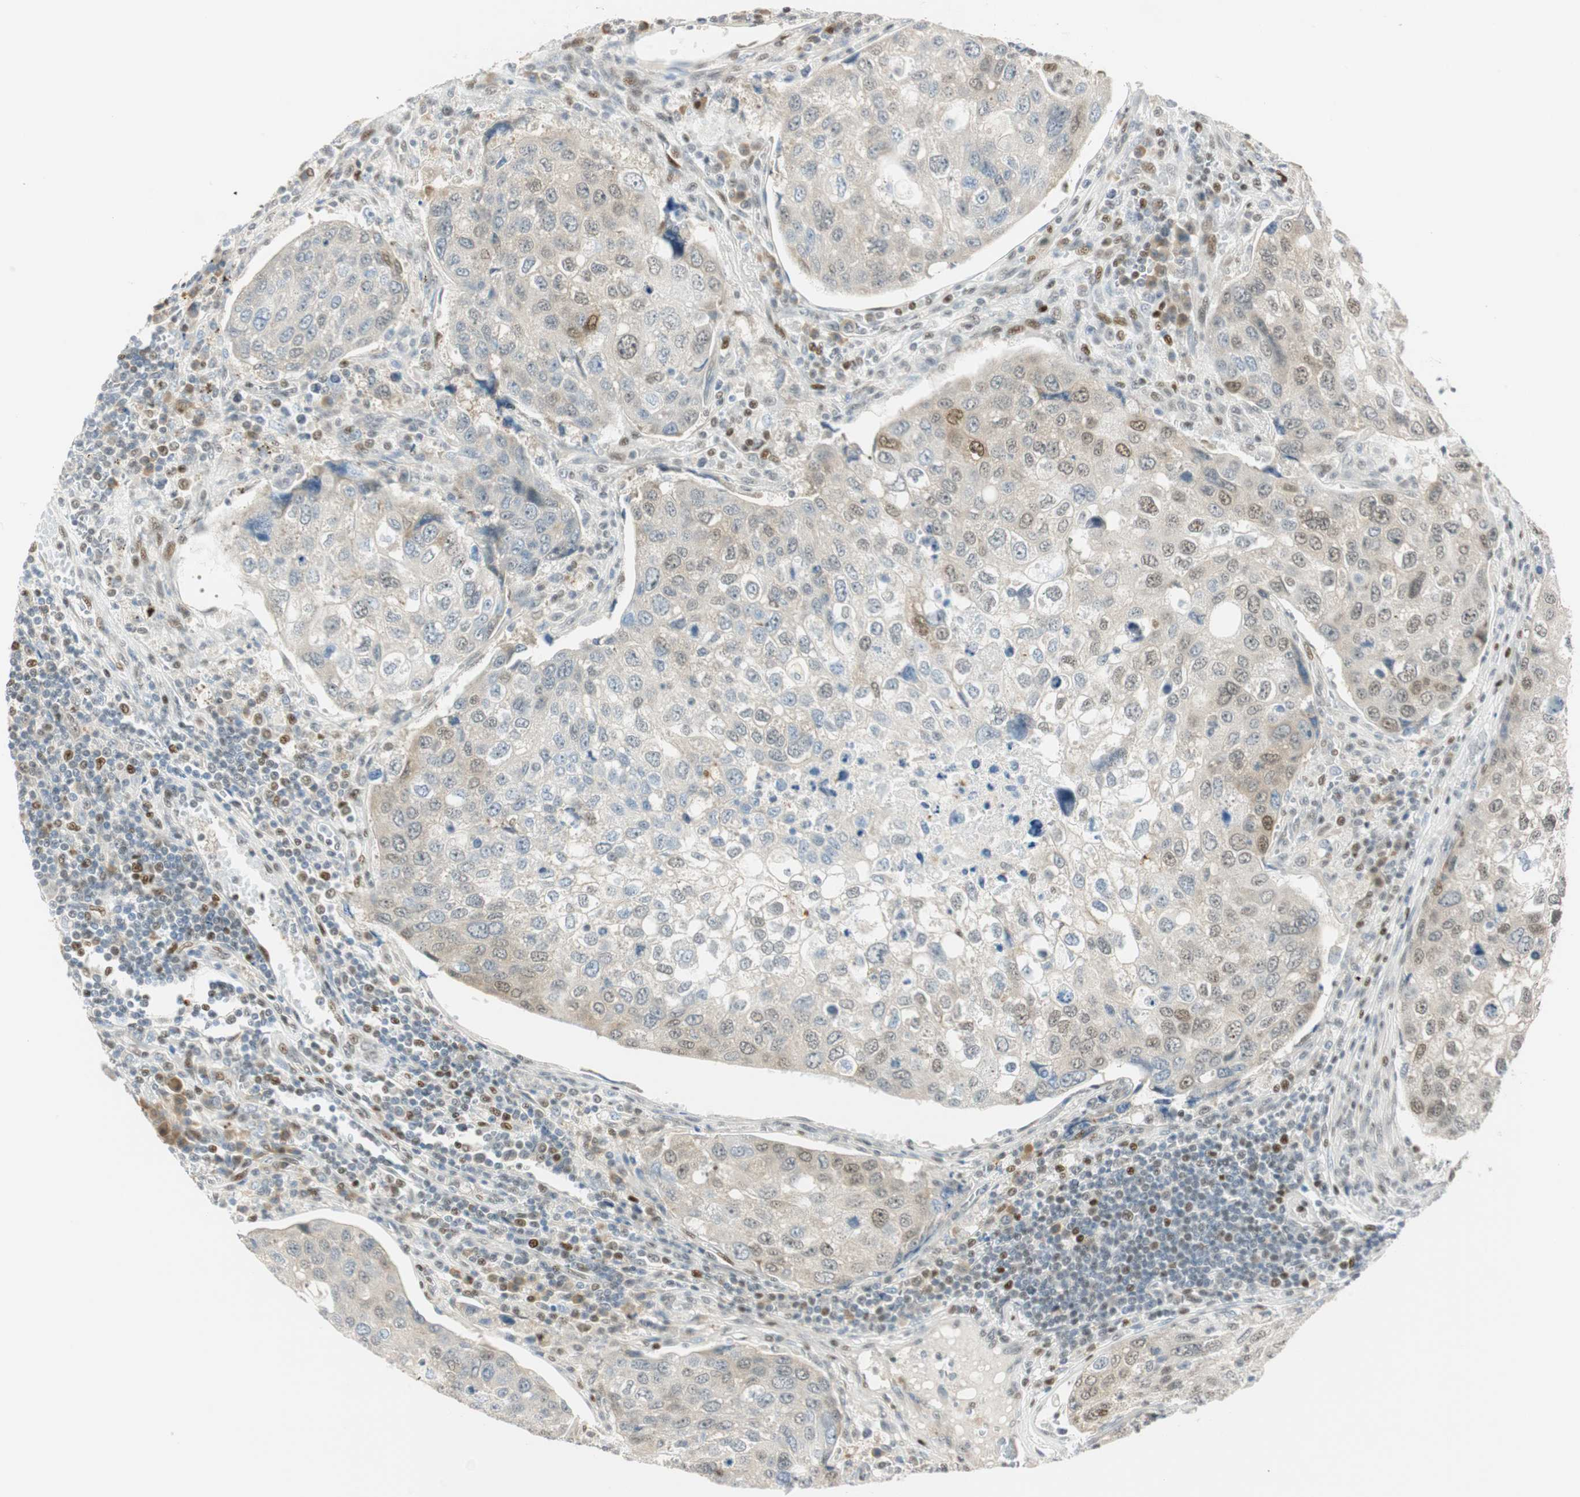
{"staining": {"intensity": "weak", "quantity": "25%-75%", "location": "nuclear"}, "tissue": "urothelial cancer", "cell_type": "Tumor cells", "image_type": "cancer", "snomed": [{"axis": "morphology", "description": "Urothelial carcinoma, High grade"}, {"axis": "topography", "description": "Lymph node"}, {"axis": "topography", "description": "Urinary bladder"}], "caption": "The photomicrograph demonstrates a brown stain indicating the presence of a protein in the nuclear of tumor cells in urothelial cancer.", "gene": "MSX2", "patient": {"sex": "male", "age": 51}}